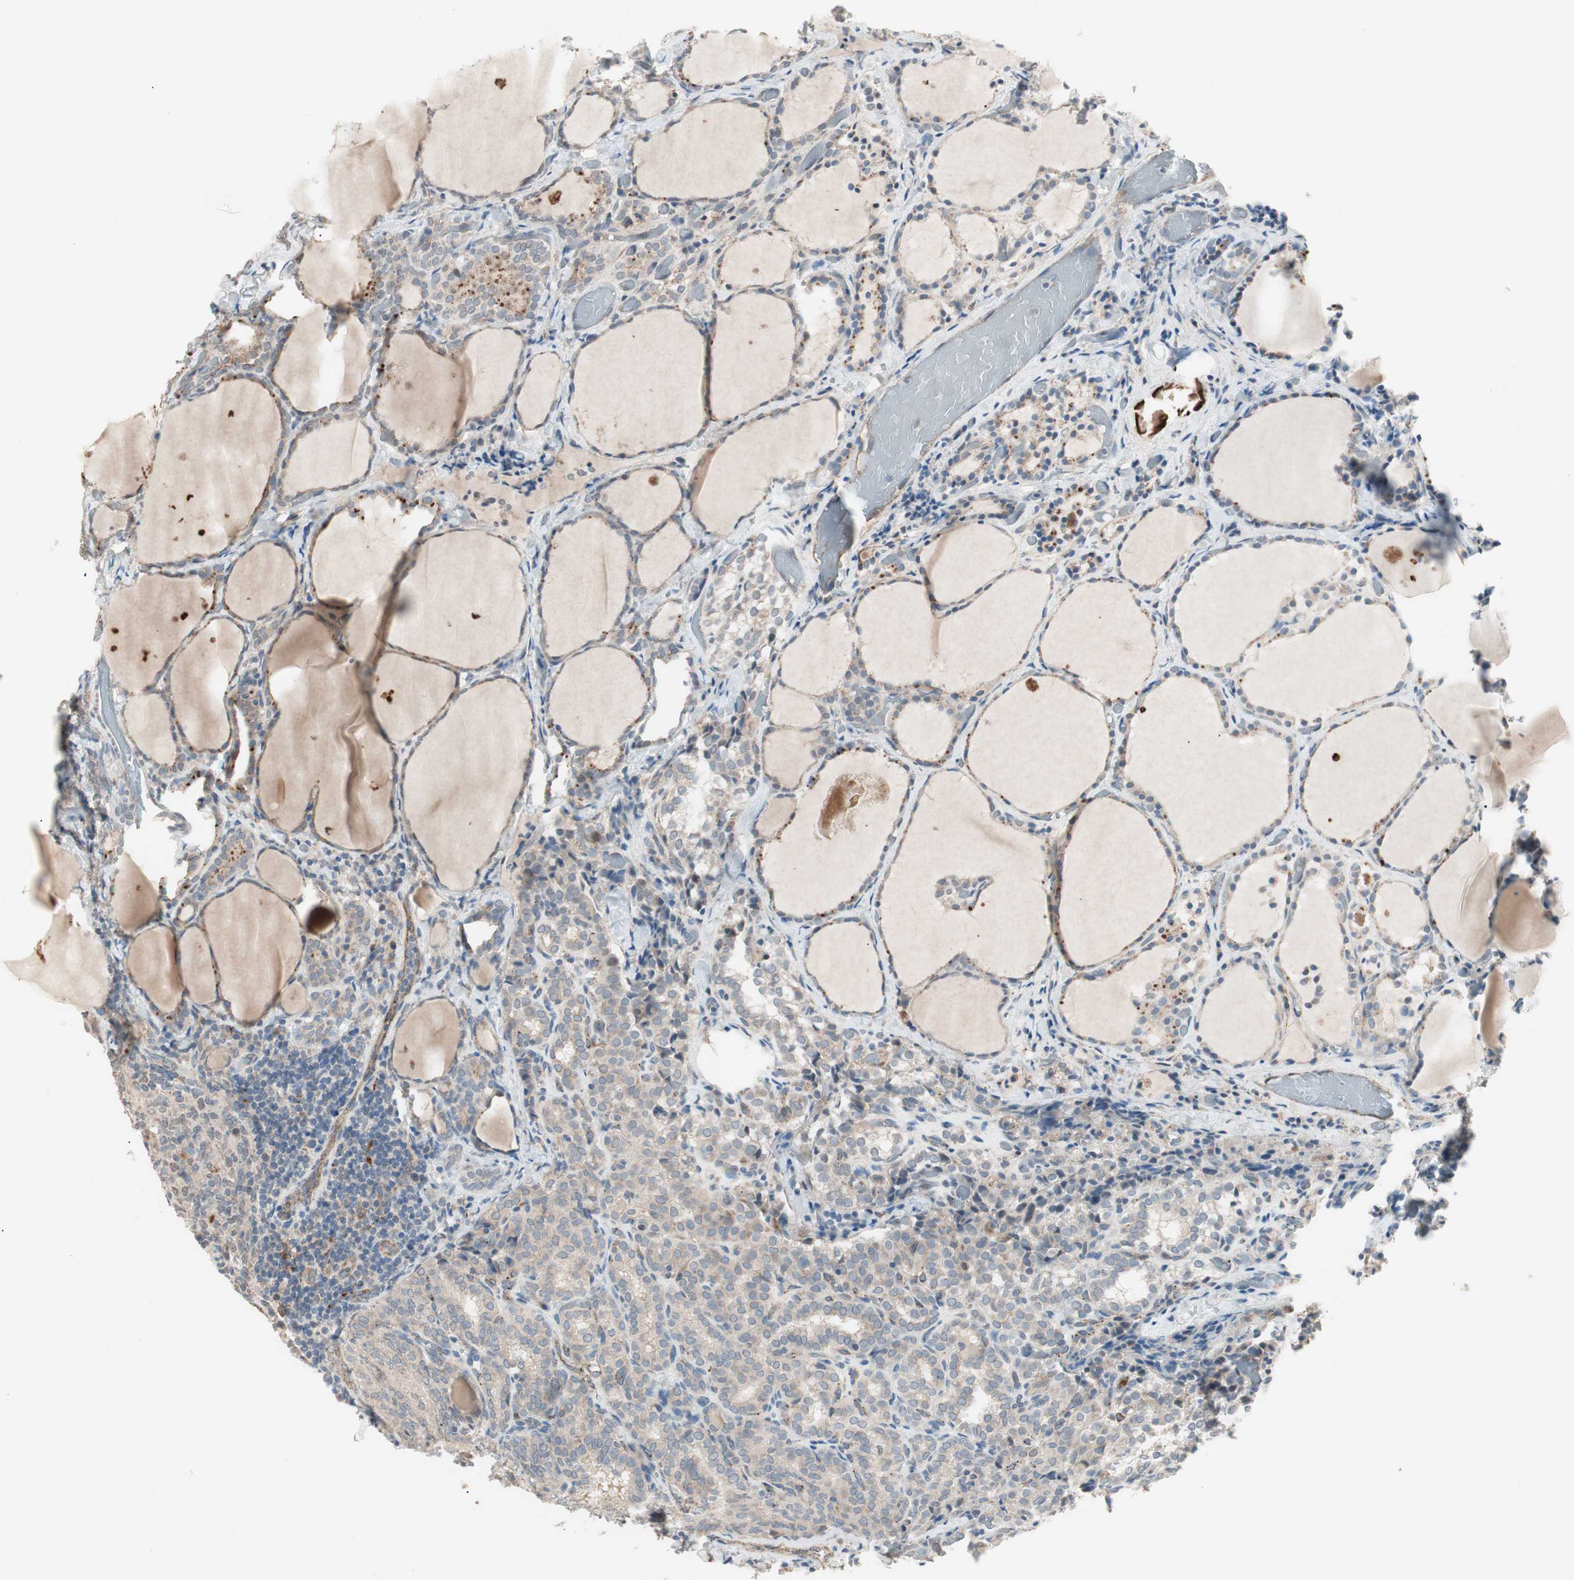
{"staining": {"intensity": "weak", "quantity": "25%-75%", "location": "cytoplasmic/membranous"}, "tissue": "thyroid cancer", "cell_type": "Tumor cells", "image_type": "cancer", "snomed": [{"axis": "morphology", "description": "Normal tissue, NOS"}, {"axis": "morphology", "description": "Papillary adenocarcinoma, NOS"}, {"axis": "topography", "description": "Thyroid gland"}], "caption": "Human papillary adenocarcinoma (thyroid) stained for a protein (brown) displays weak cytoplasmic/membranous positive positivity in about 25%-75% of tumor cells.", "gene": "FGFR4", "patient": {"sex": "female", "age": 30}}